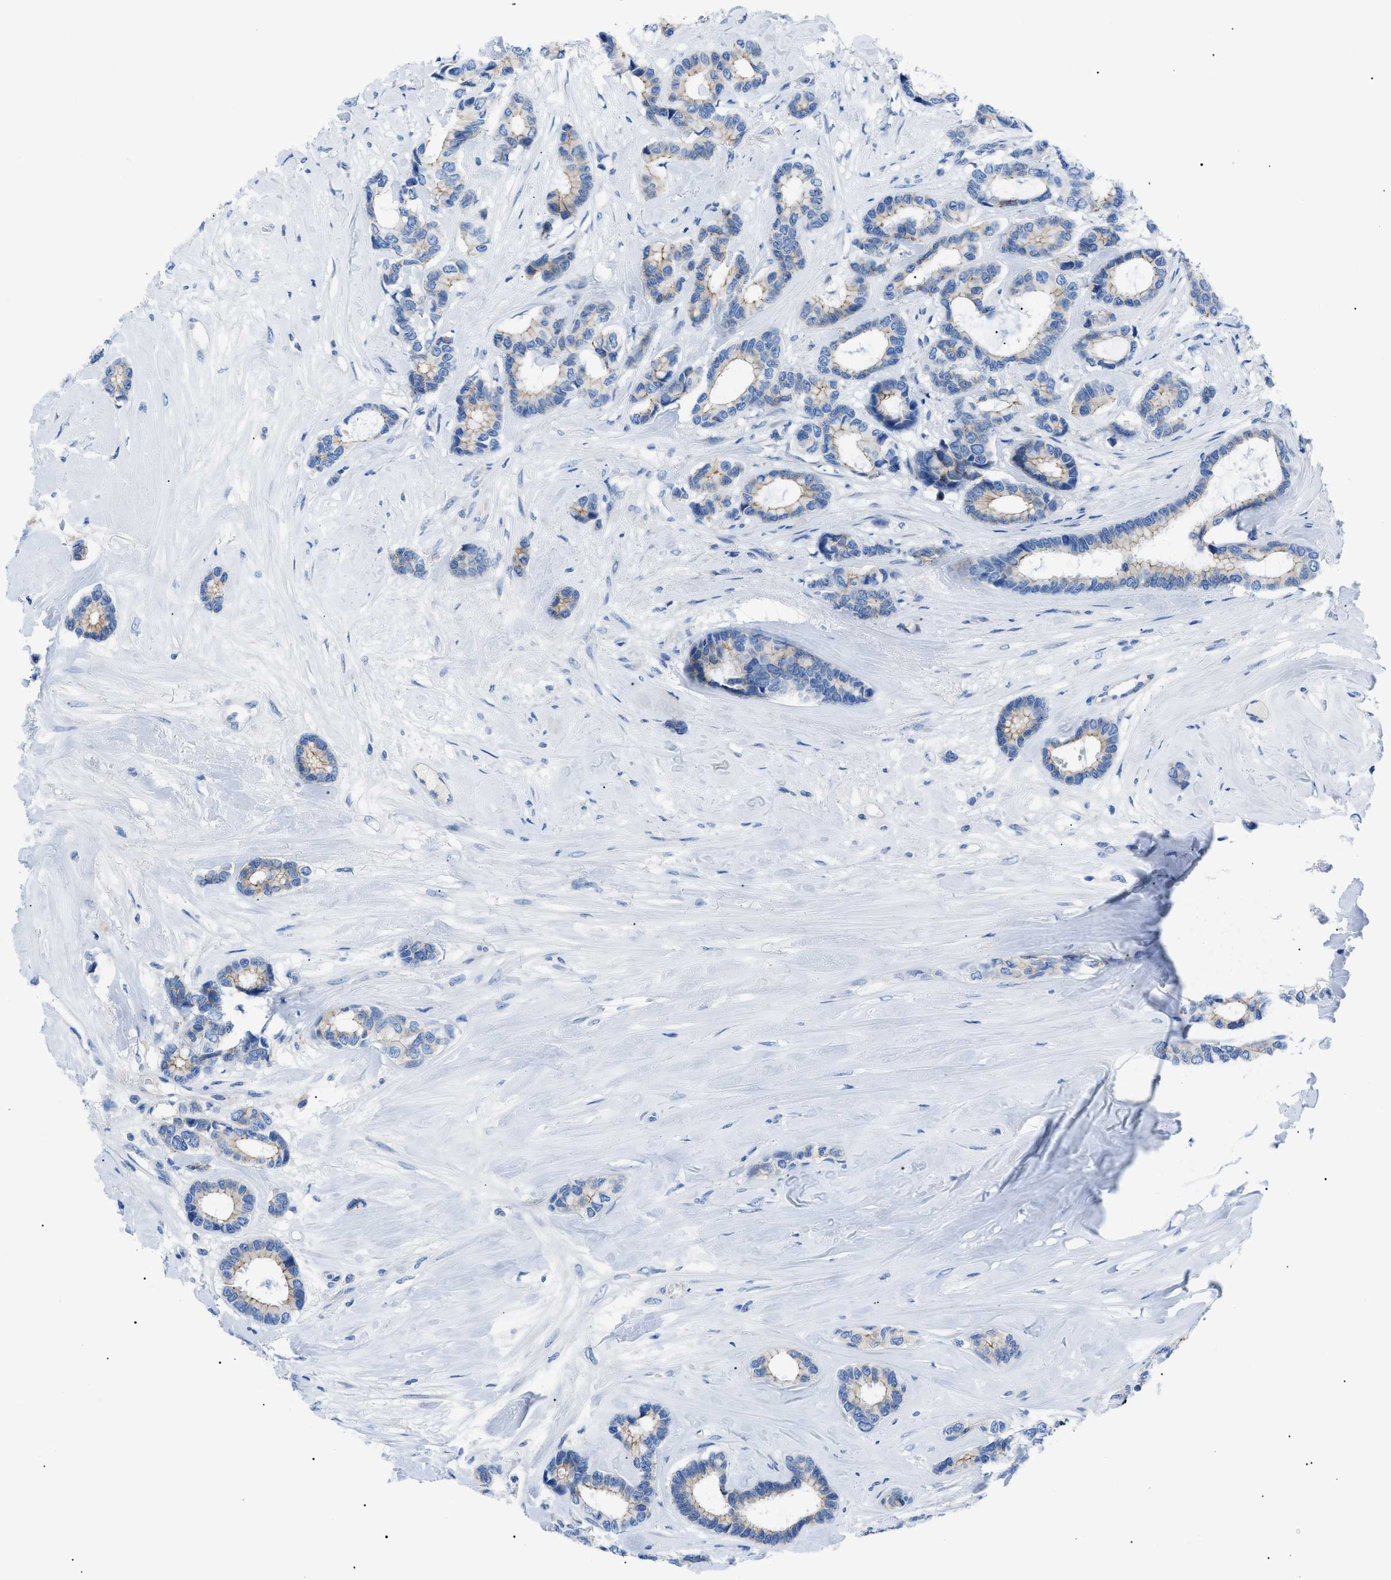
{"staining": {"intensity": "weak", "quantity": "<25%", "location": "cytoplasmic/membranous"}, "tissue": "breast cancer", "cell_type": "Tumor cells", "image_type": "cancer", "snomed": [{"axis": "morphology", "description": "Duct carcinoma"}, {"axis": "topography", "description": "Breast"}], "caption": "Breast cancer was stained to show a protein in brown. There is no significant expression in tumor cells. The staining was performed using DAB (3,3'-diaminobenzidine) to visualize the protein expression in brown, while the nuclei were stained in blue with hematoxylin (Magnification: 20x).", "gene": "ZDHHC24", "patient": {"sex": "female", "age": 87}}